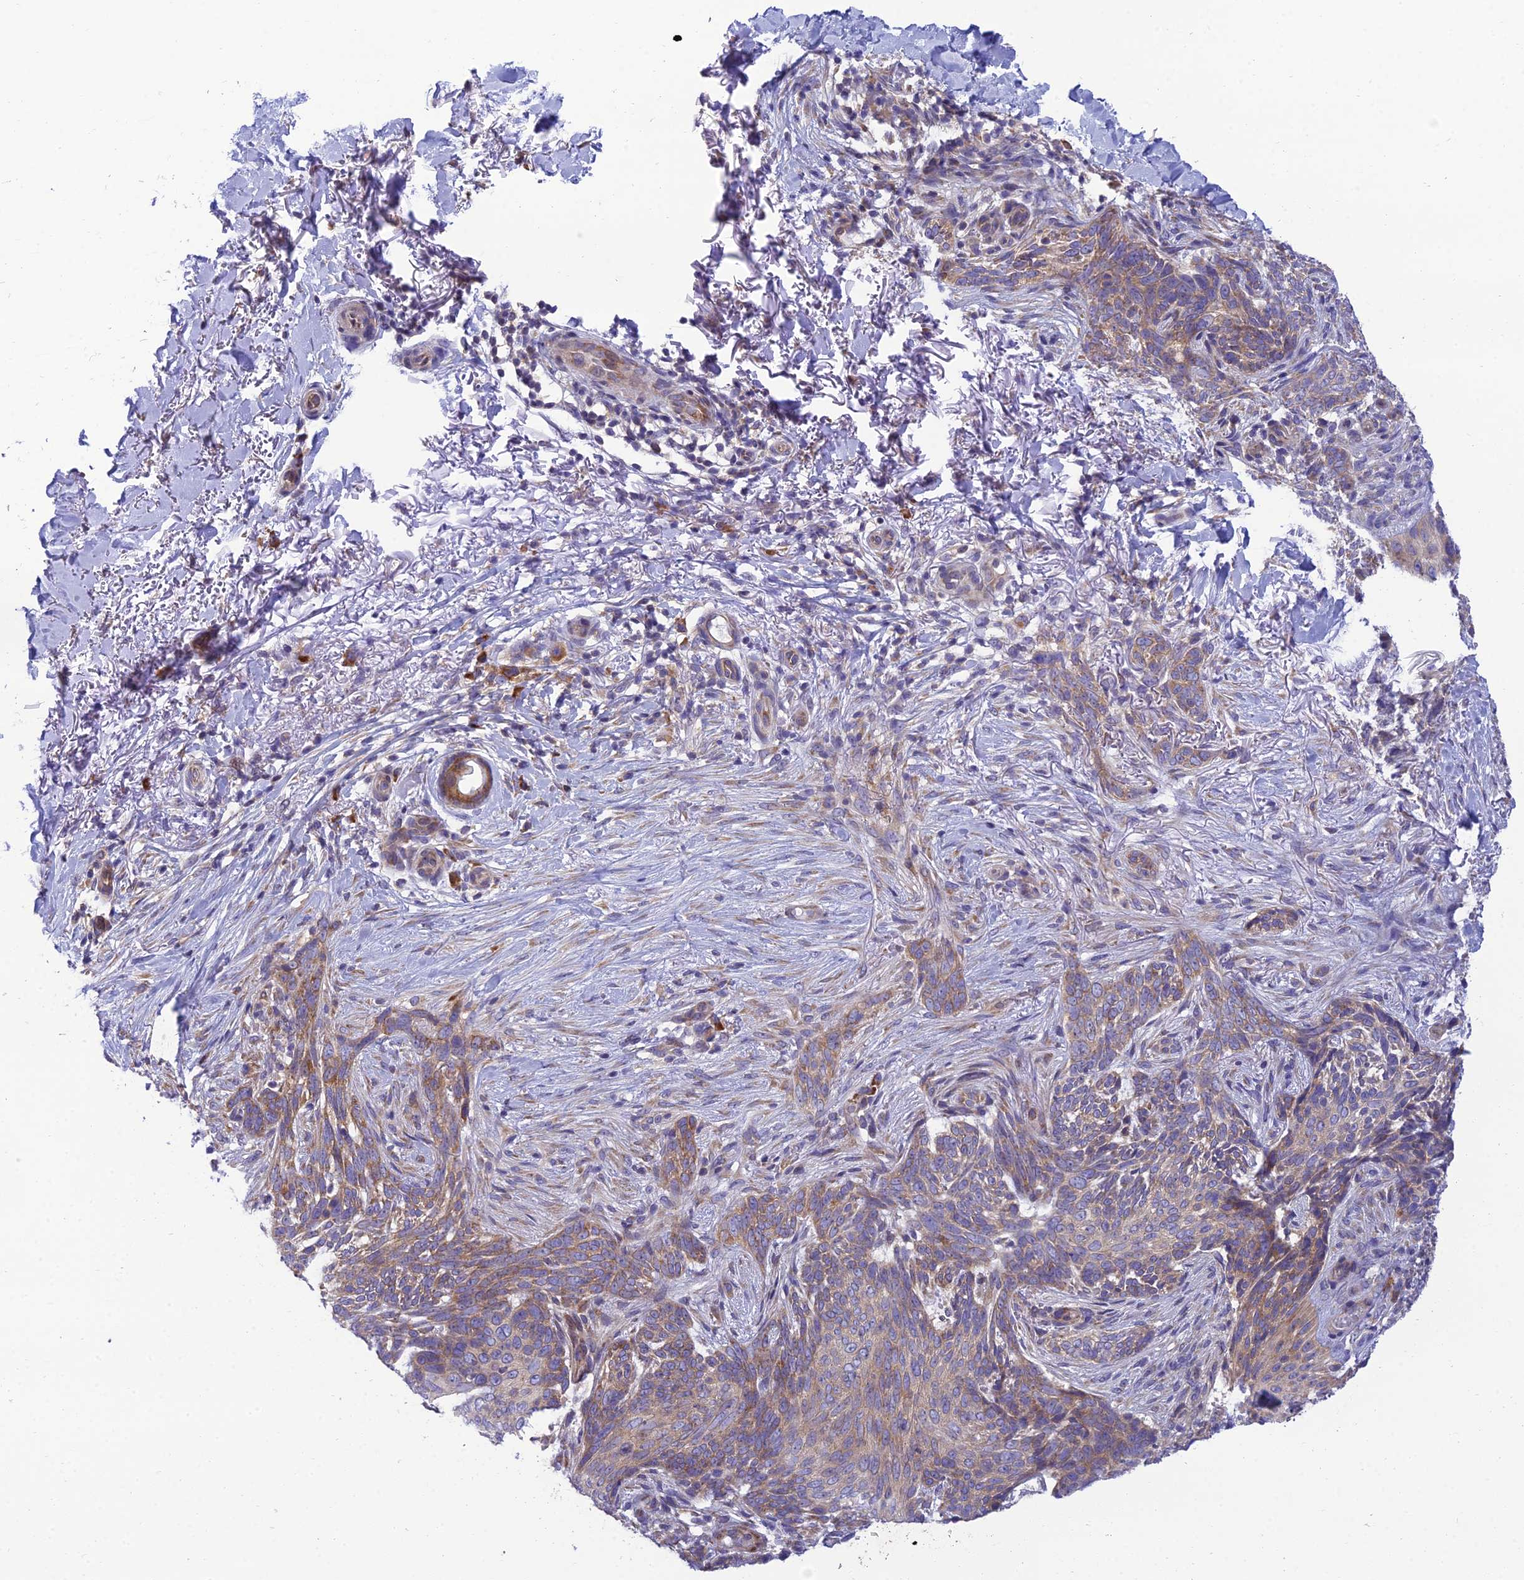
{"staining": {"intensity": "moderate", "quantity": "25%-75%", "location": "cytoplasmic/membranous"}, "tissue": "skin cancer", "cell_type": "Tumor cells", "image_type": "cancer", "snomed": [{"axis": "morphology", "description": "Normal tissue, NOS"}, {"axis": "morphology", "description": "Basal cell carcinoma"}, {"axis": "topography", "description": "Skin"}], "caption": "Immunohistochemistry (IHC) (DAB) staining of skin cancer shows moderate cytoplasmic/membranous protein expression in approximately 25%-75% of tumor cells. (DAB (3,3'-diaminobenzidine) IHC, brown staining for protein, blue staining for nuclei).", "gene": "CLCN7", "patient": {"sex": "female", "age": 67}}